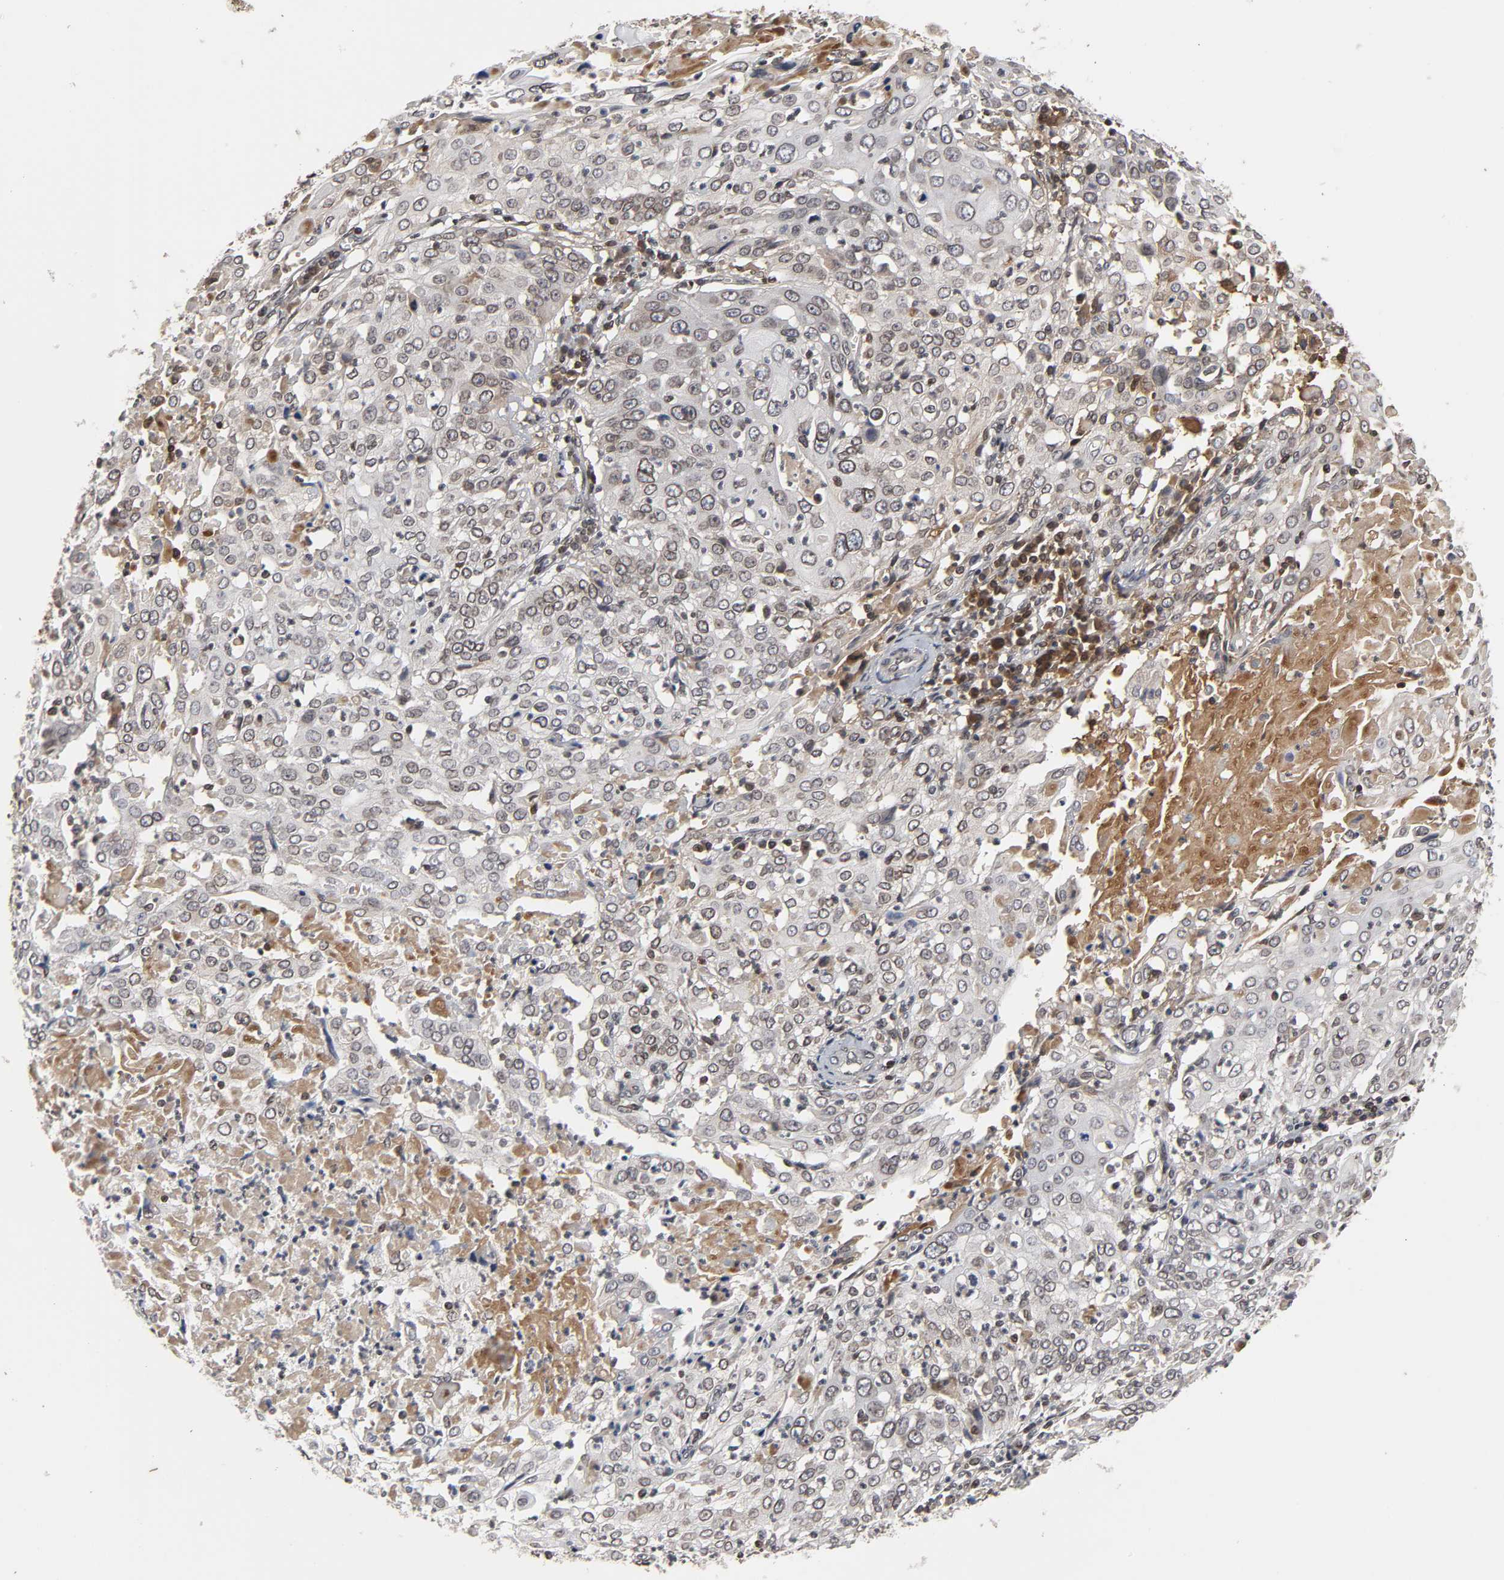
{"staining": {"intensity": "moderate", "quantity": "25%-75%", "location": "cytoplasmic/membranous,nuclear"}, "tissue": "cervical cancer", "cell_type": "Tumor cells", "image_type": "cancer", "snomed": [{"axis": "morphology", "description": "Squamous cell carcinoma, NOS"}, {"axis": "topography", "description": "Cervix"}], "caption": "Protein positivity by IHC exhibits moderate cytoplasmic/membranous and nuclear staining in approximately 25%-75% of tumor cells in cervical squamous cell carcinoma.", "gene": "CPN2", "patient": {"sex": "female", "age": 39}}